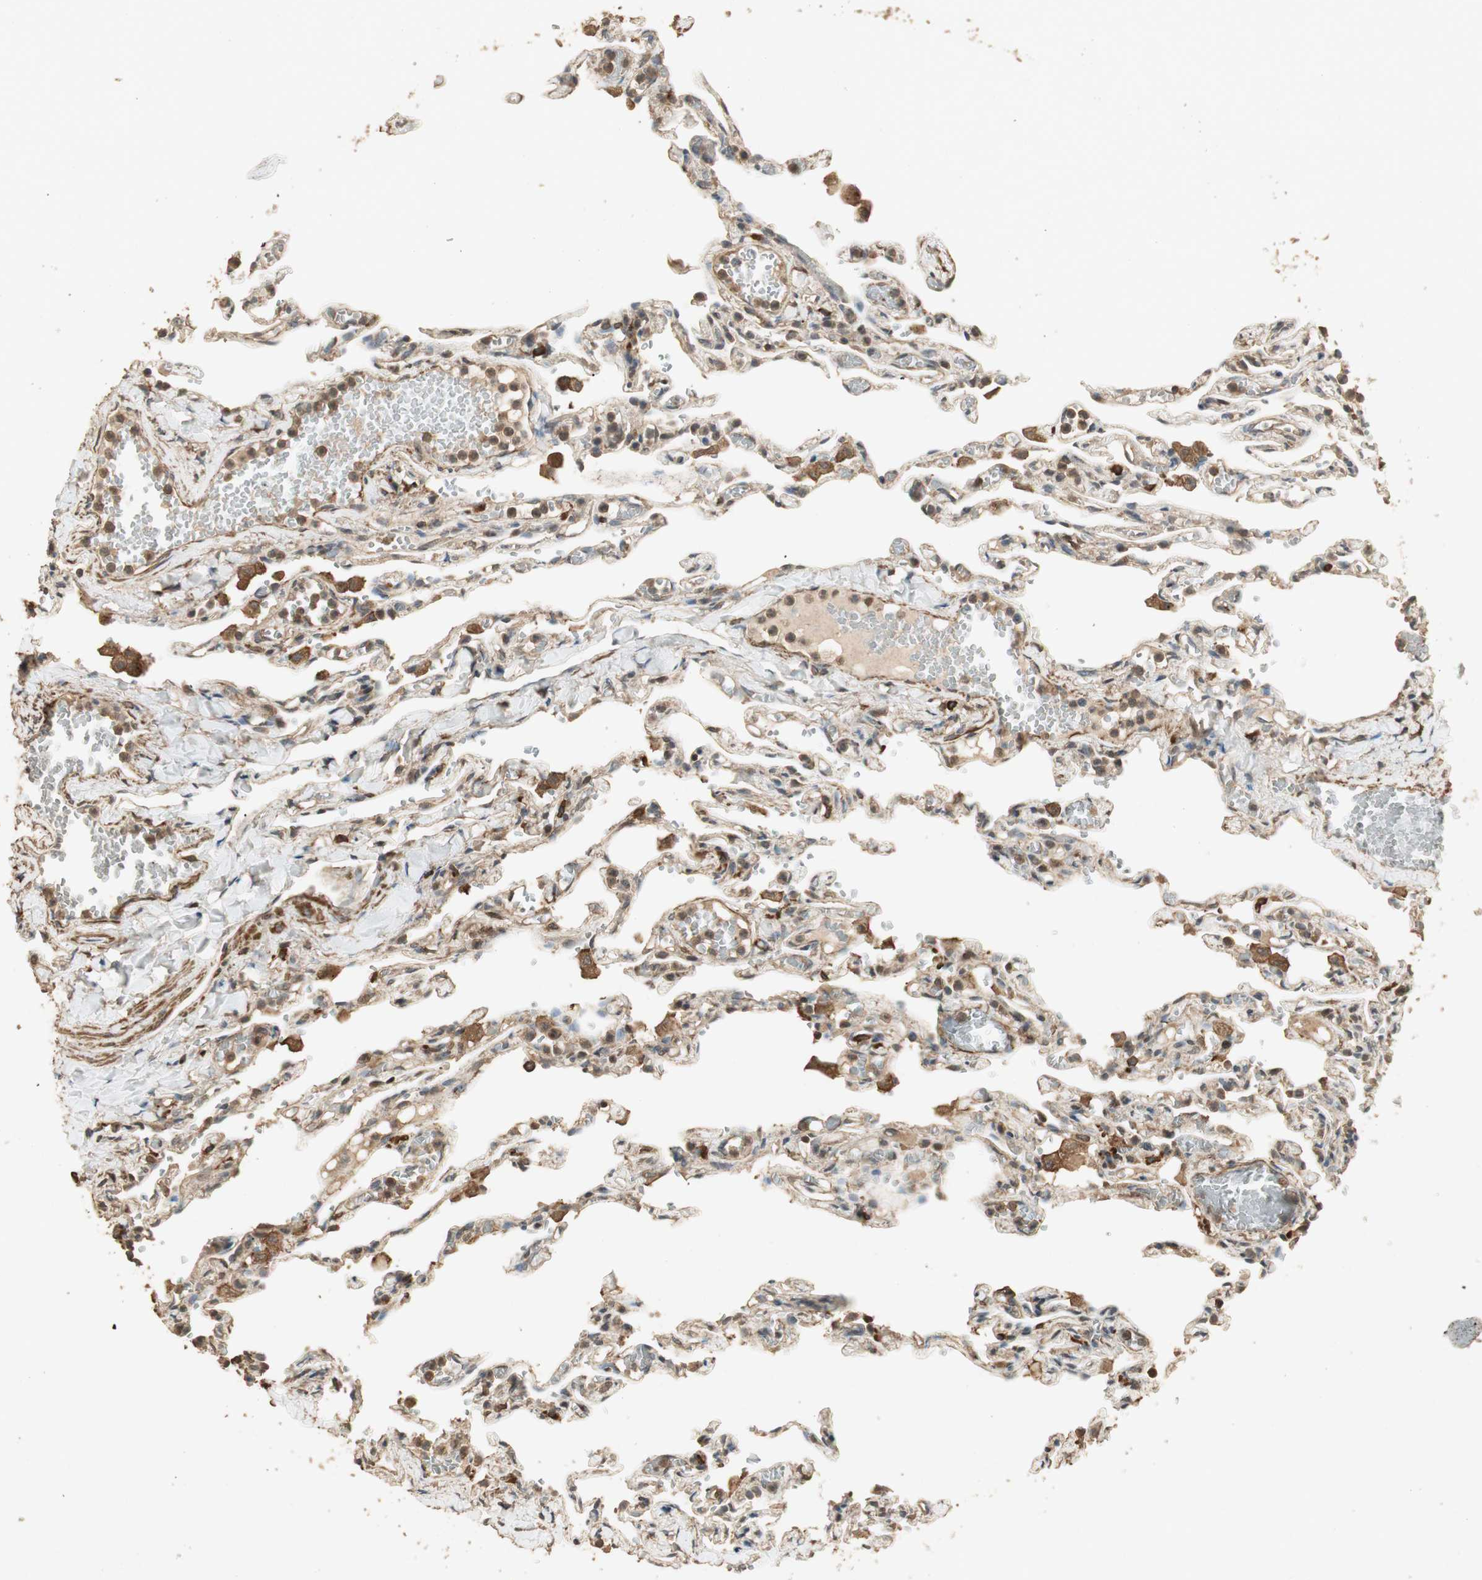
{"staining": {"intensity": "weak", "quantity": "25%-75%", "location": "cytoplasmic/membranous"}, "tissue": "lung", "cell_type": "Alveolar cells", "image_type": "normal", "snomed": [{"axis": "morphology", "description": "Normal tissue, NOS"}, {"axis": "topography", "description": "Lung"}], "caption": "Weak cytoplasmic/membranous expression for a protein is appreciated in approximately 25%-75% of alveolar cells of benign lung using IHC.", "gene": "USP2", "patient": {"sex": "male", "age": 21}}